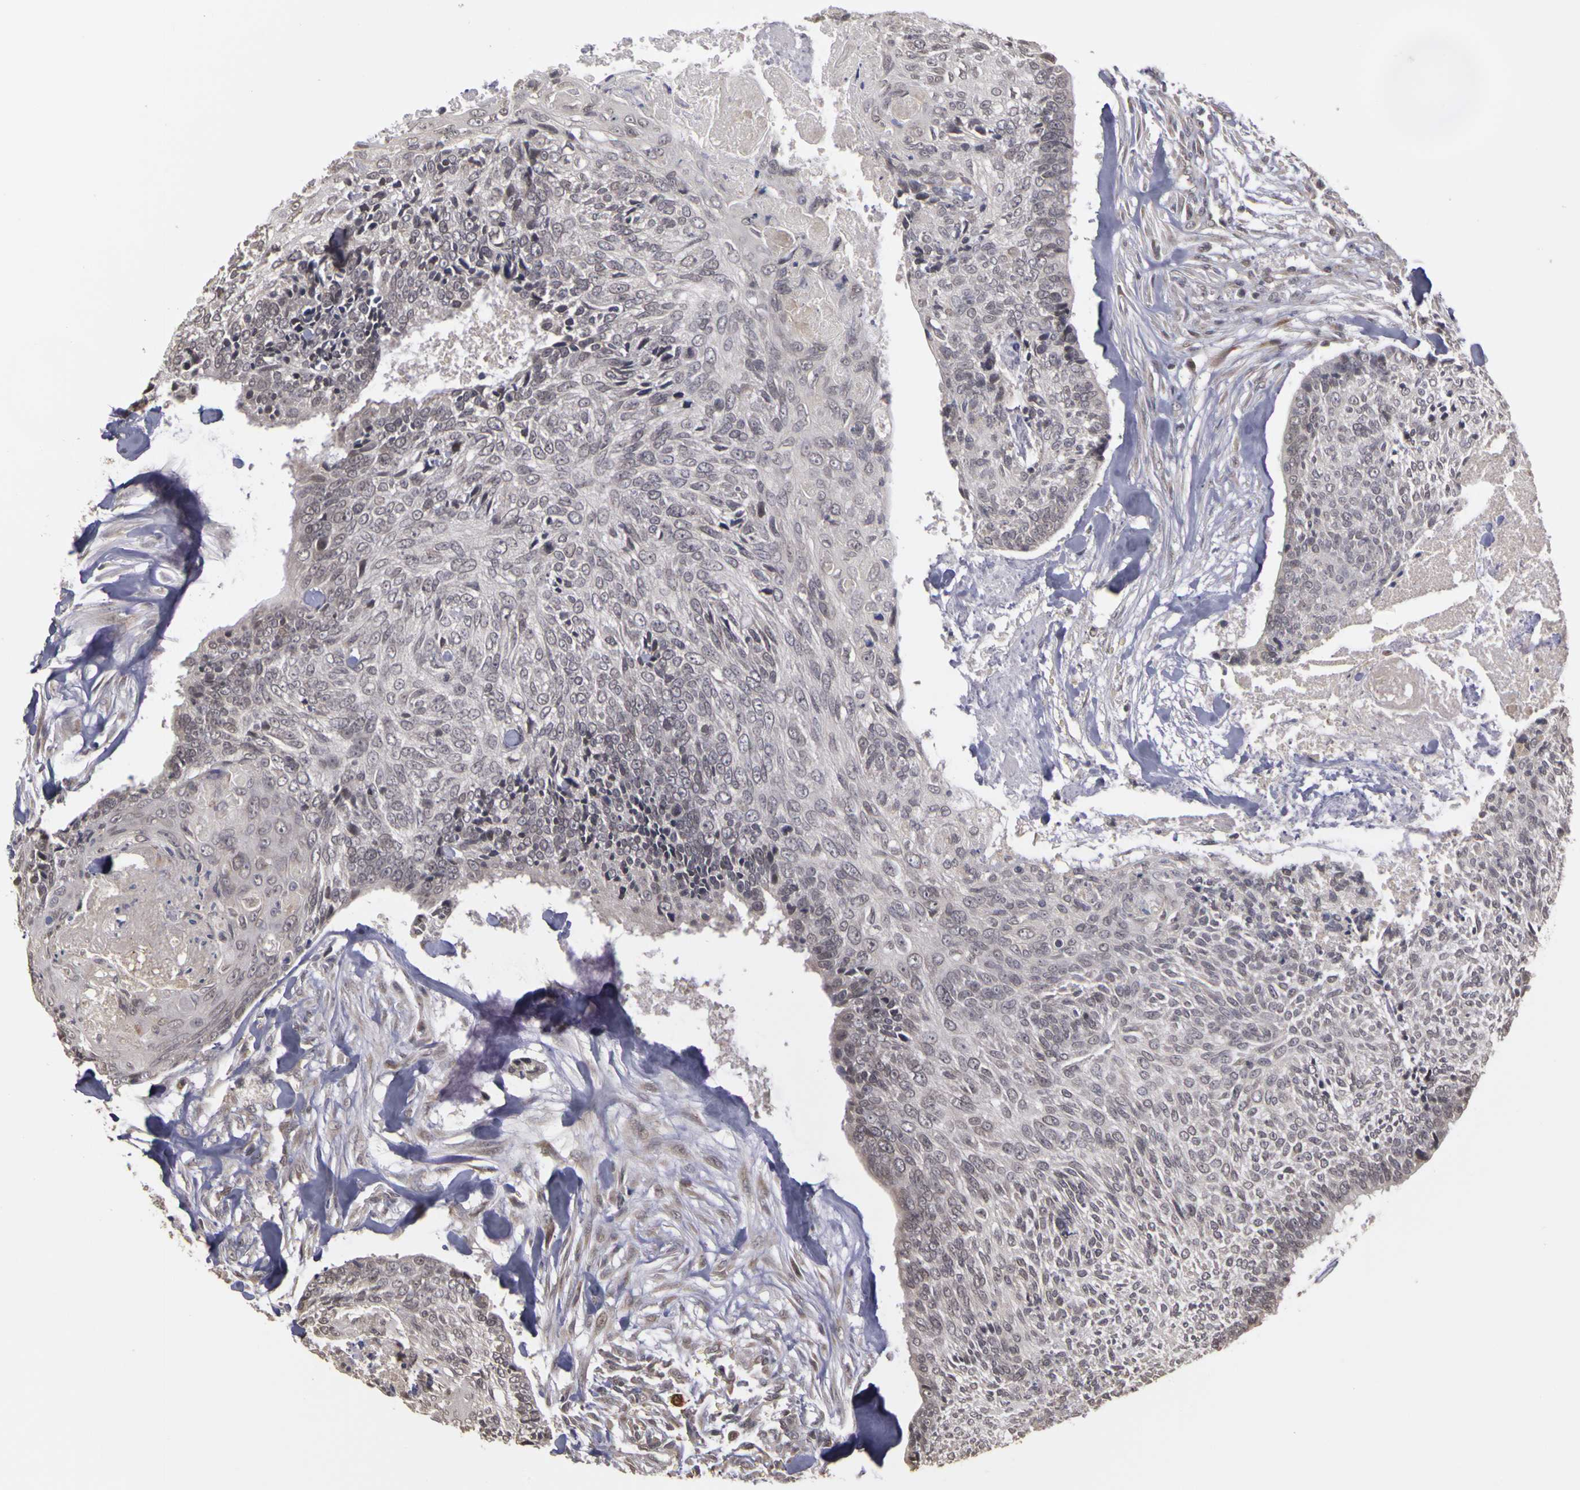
{"staining": {"intensity": "negative", "quantity": "none", "location": "none"}, "tissue": "head and neck cancer", "cell_type": "Tumor cells", "image_type": "cancer", "snomed": [{"axis": "morphology", "description": "Squamous cell carcinoma, NOS"}, {"axis": "topography", "description": "Salivary gland"}, {"axis": "topography", "description": "Head-Neck"}], "caption": "This image is of squamous cell carcinoma (head and neck) stained with IHC to label a protein in brown with the nuclei are counter-stained blue. There is no staining in tumor cells.", "gene": "FRMD7", "patient": {"sex": "male", "age": 70}}